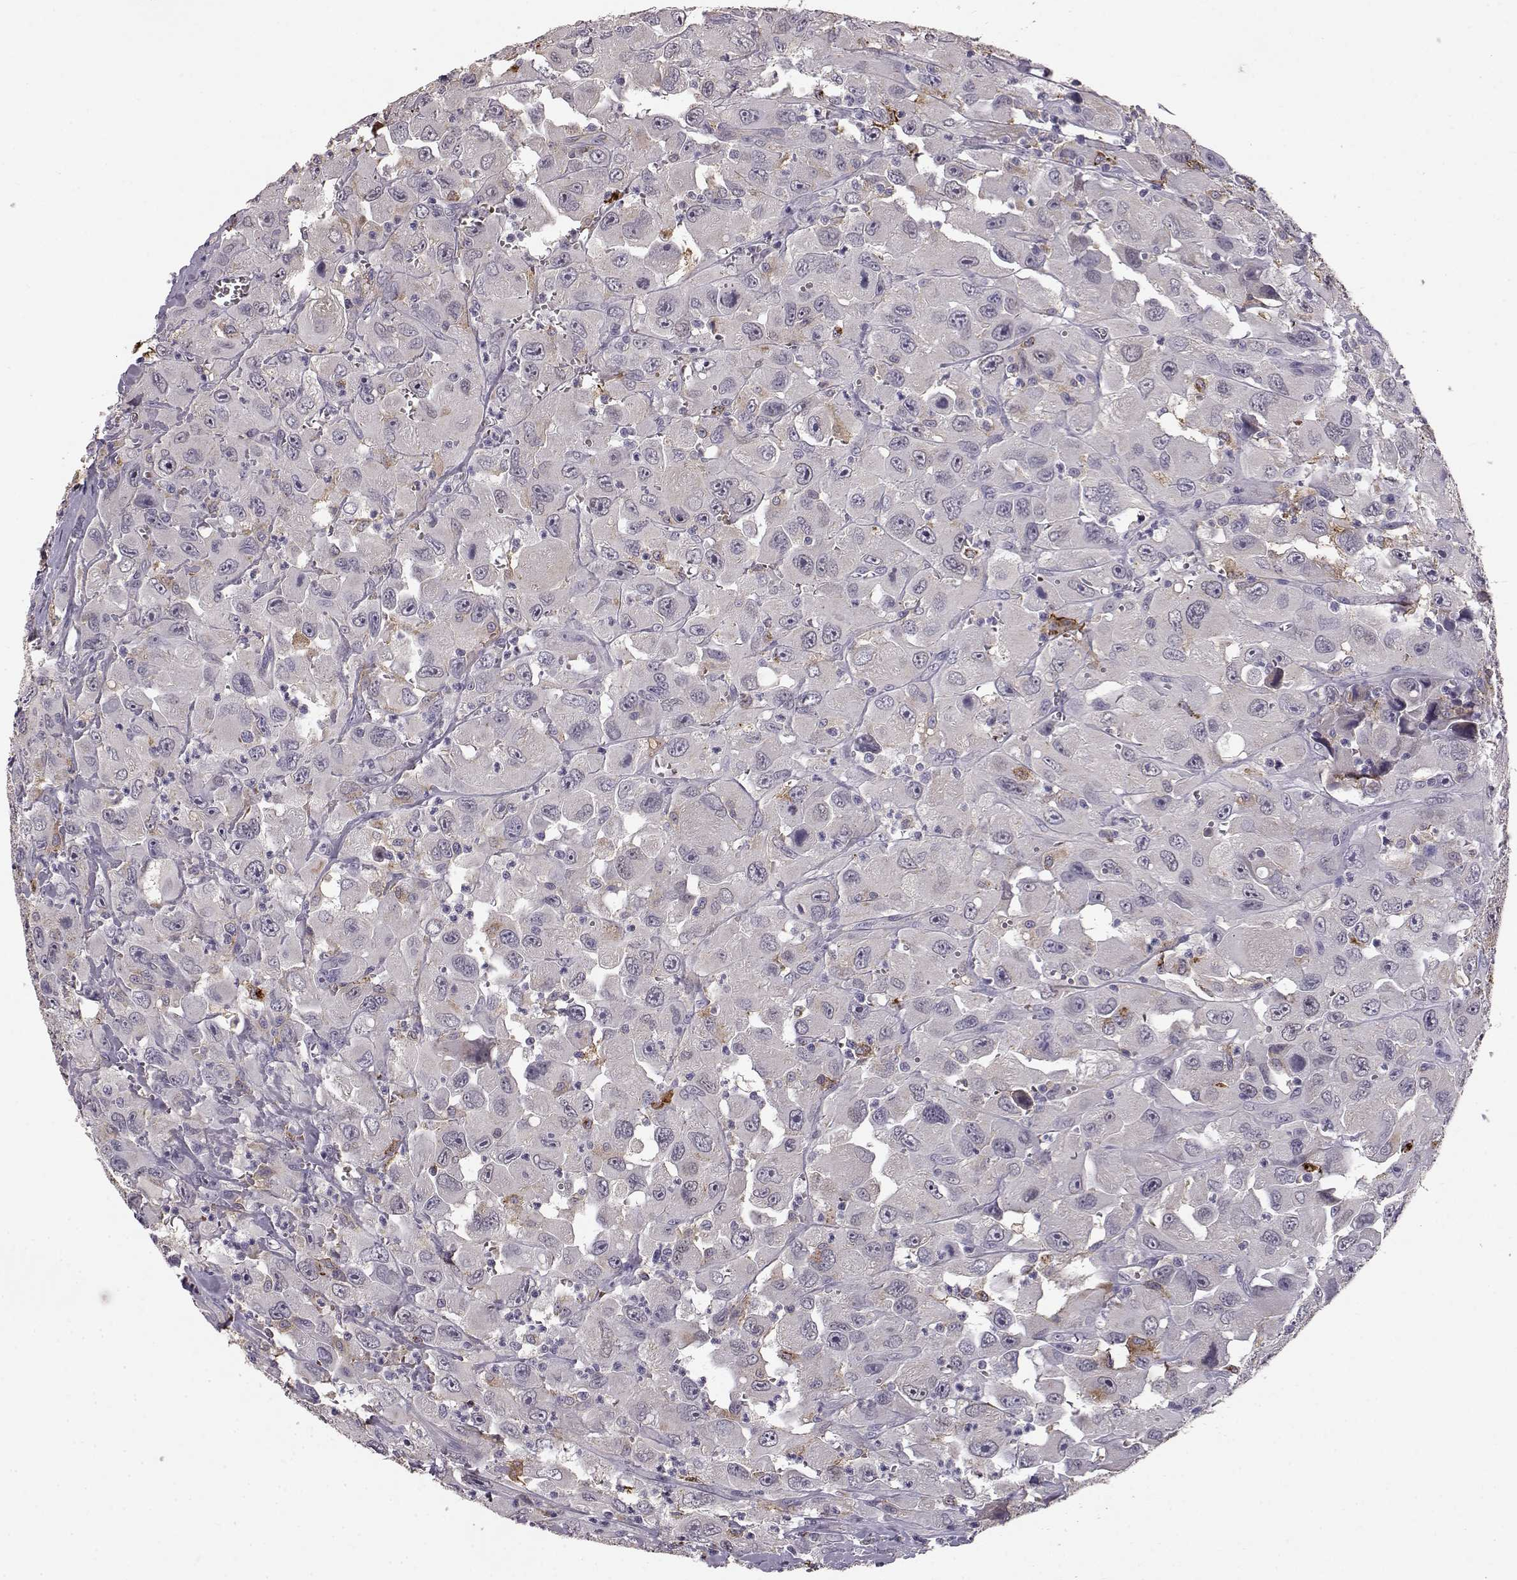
{"staining": {"intensity": "negative", "quantity": "none", "location": "none"}, "tissue": "head and neck cancer", "cell_type": "Tumor cells", "image_type": "cancer", "snomed": [{"axis": "morphology", "description": "Squamous cell carcinoma, NOS"}, {"axis": "morphology", "description": "Squamous cell carcinoma, metastatic, NOS"}, {"axis": "topography", "description": "Oral tissue"}, {"axis": "topography", "description": "Head-Neck"}], "caption": "Immunohistochemical staining of human head and neck cancer displays no significant positivity in tumor cells.", "gene": "CCNF", "patient": {"sex": "female", "age": 85}}